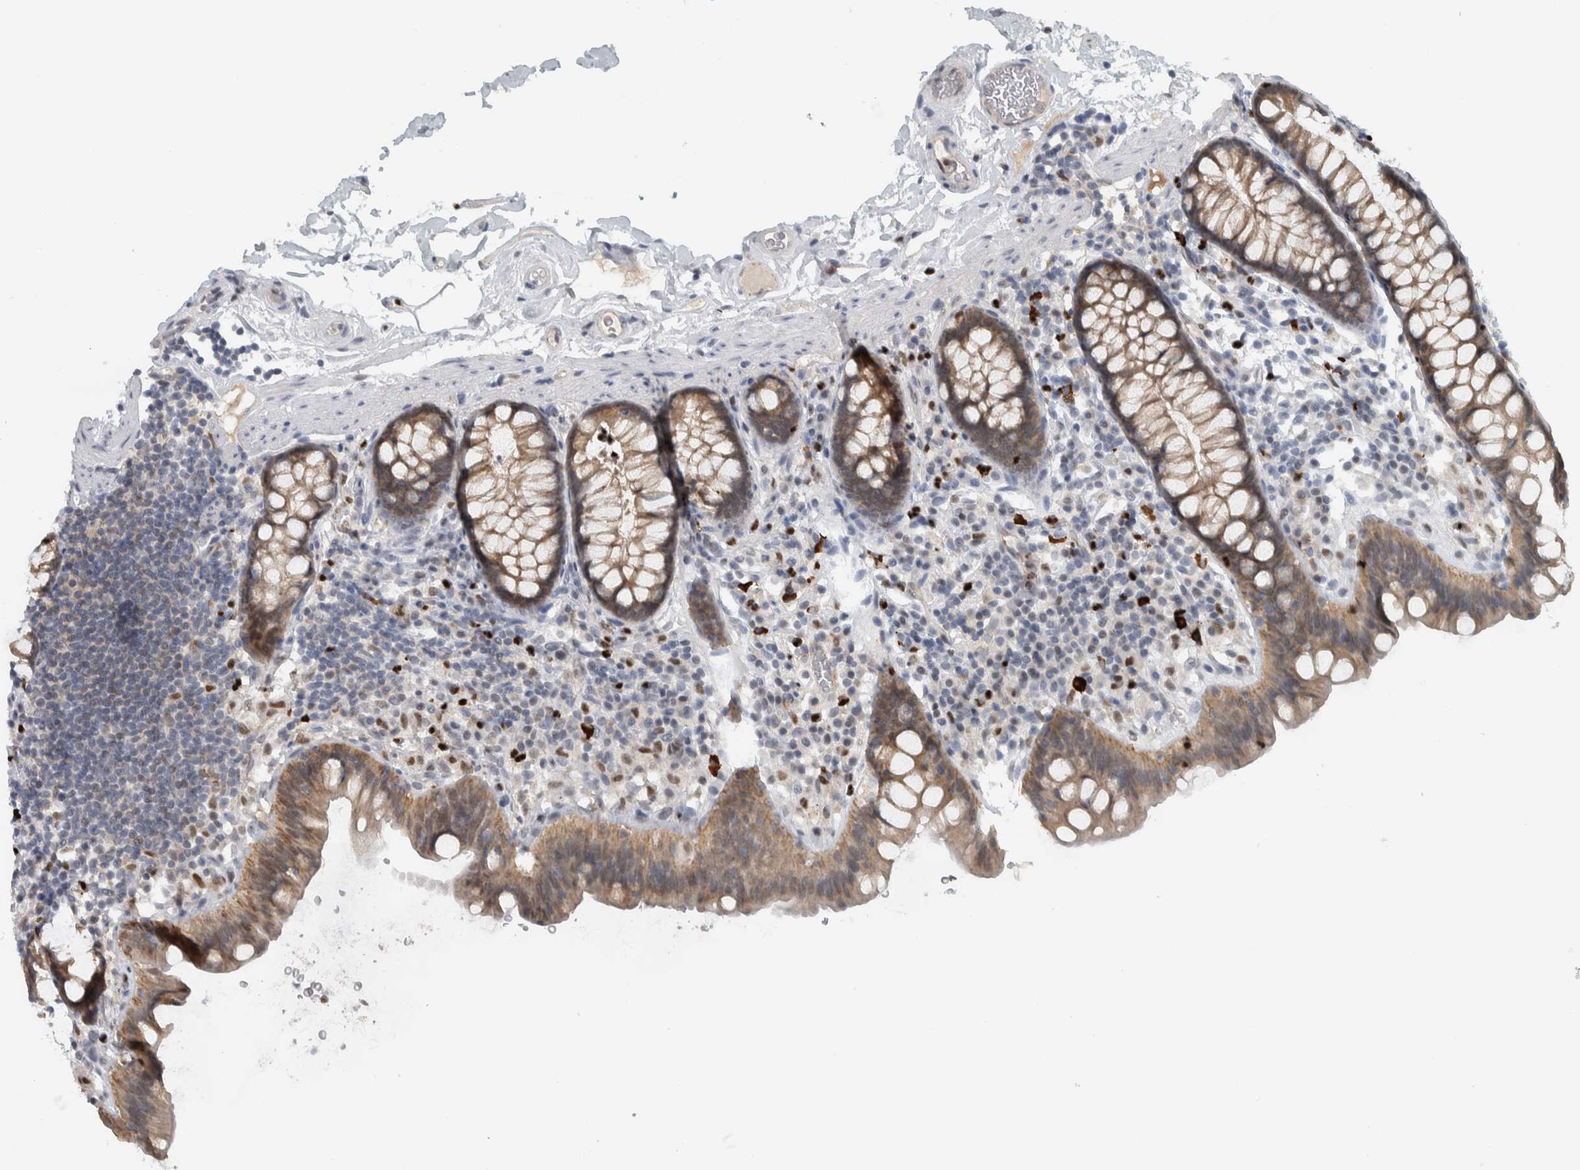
{"staining": {"intensity": "weak", "quantity": "25%-75%", "location": "cytoplasmic/membranous"}, "tissue": "colon", "cell_type": "Endothelial cells", "image_type": "normal", "snomed": [{"axis": "morphology", "description": "Normal tissue, NOS"}, {"axis": "topography", "description": "Colon"}], "caption": "A high-resolution micrograph shows immunohistochemistry (IHC) staining of benign colon, which demonstrates weak cytoplasmic/membranous positivity in approximately 25%-75% of endothelial cells. (IHC, brightfield microscopy, high magnification).", "gene": "ADPRM", "patient": {"sex": "female", "age": 80}}